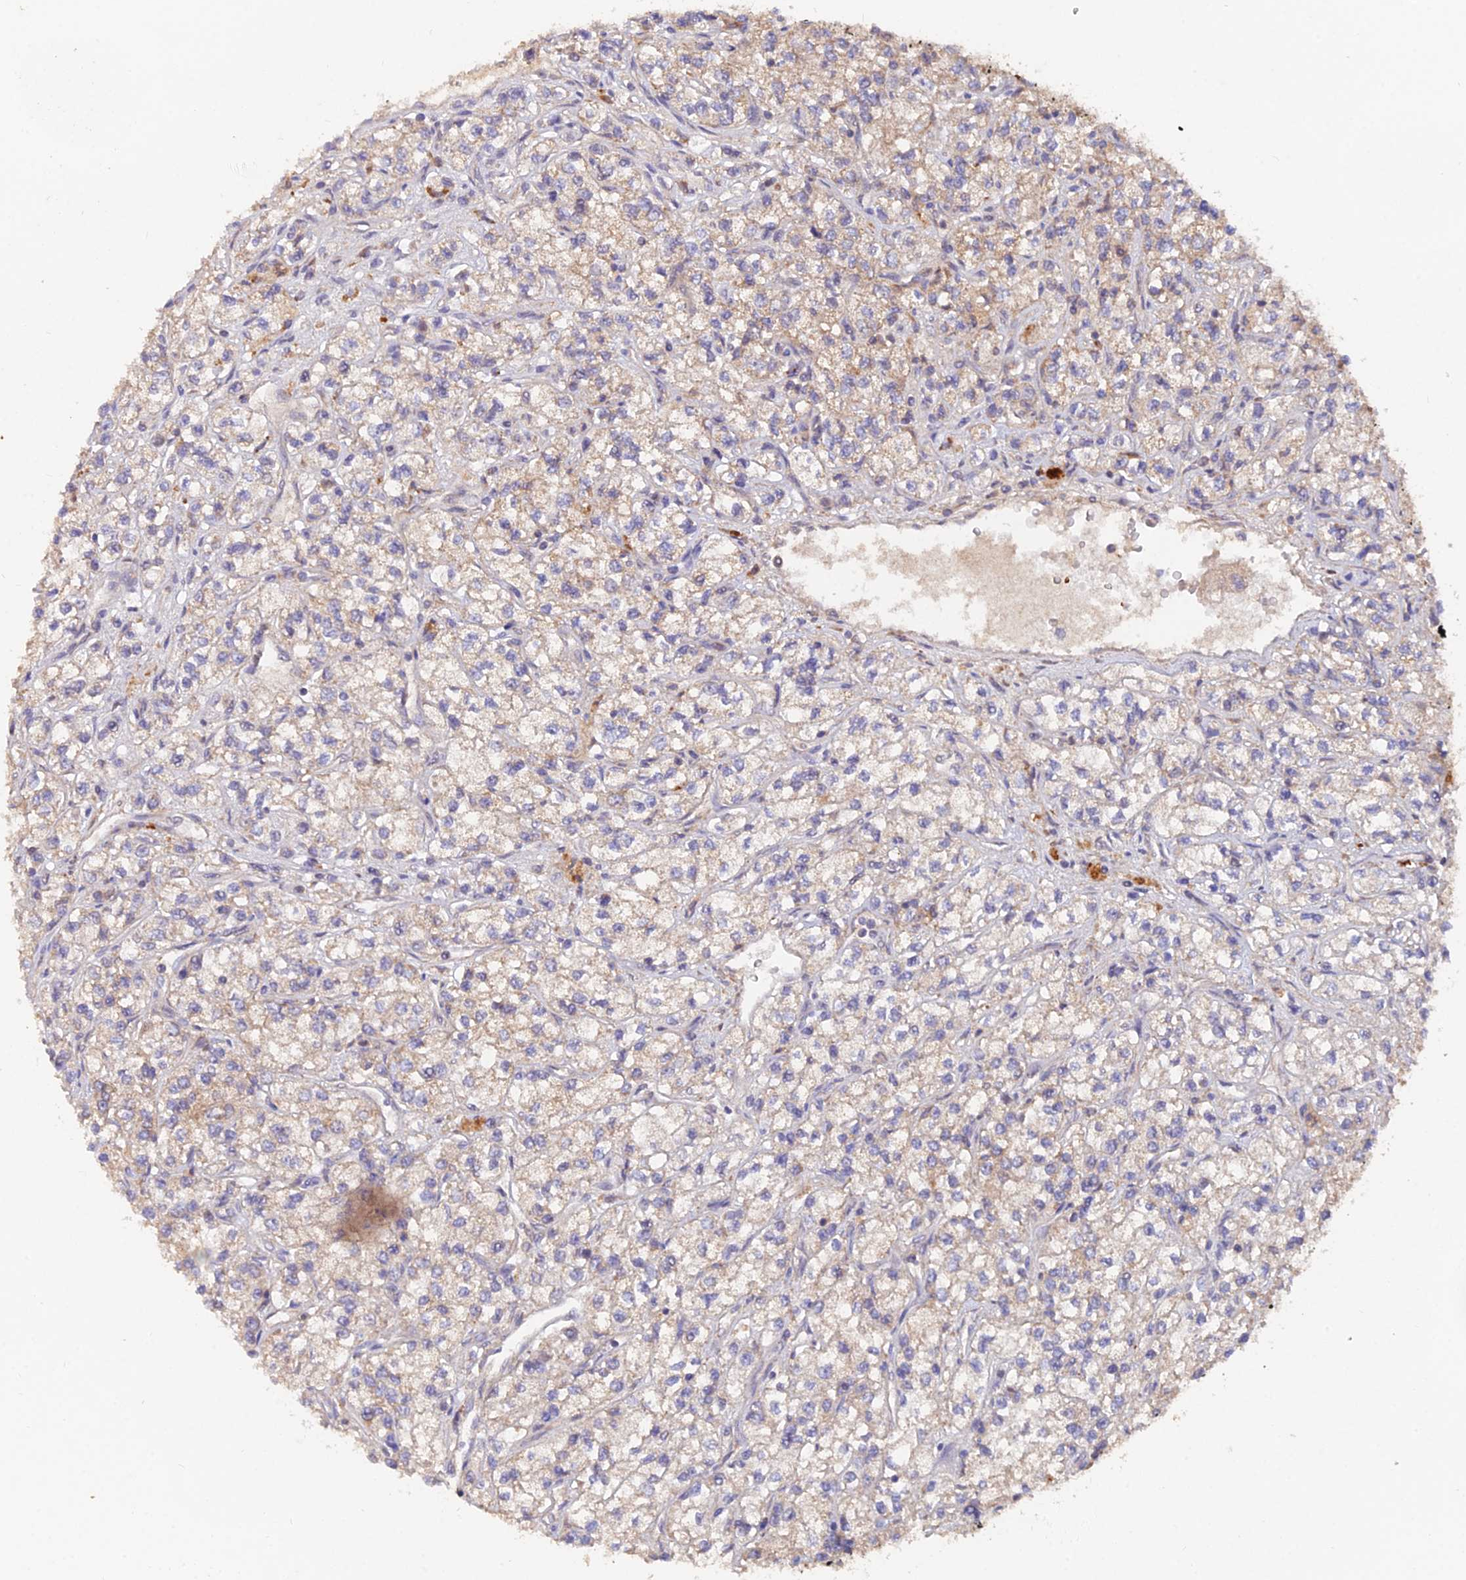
{"staining": {"intensity": "weak", "quantity": "25%-75%", "location": "cytoplasmic/membranous"}, "tissue": "renal cancer", "cell_type": "Tumor cells", "image_type": "cancer", "snomed": [{"axis": "morphology", "description": "Adenocarcinoma, NOS"}, {"axis": "topography", "description": "Kidney"}], "caption": "This histopathology image reveals renal cancer (adenocarcinoma) stained with immunohistochemistry to label a protein in brown. The cytoplasmic/membranous of tumor cells show weak positivity for the protein. Nuclei are counter-stained blue.", "gene": "IFT22", "patient": {"sex": "male", "age": 80}}